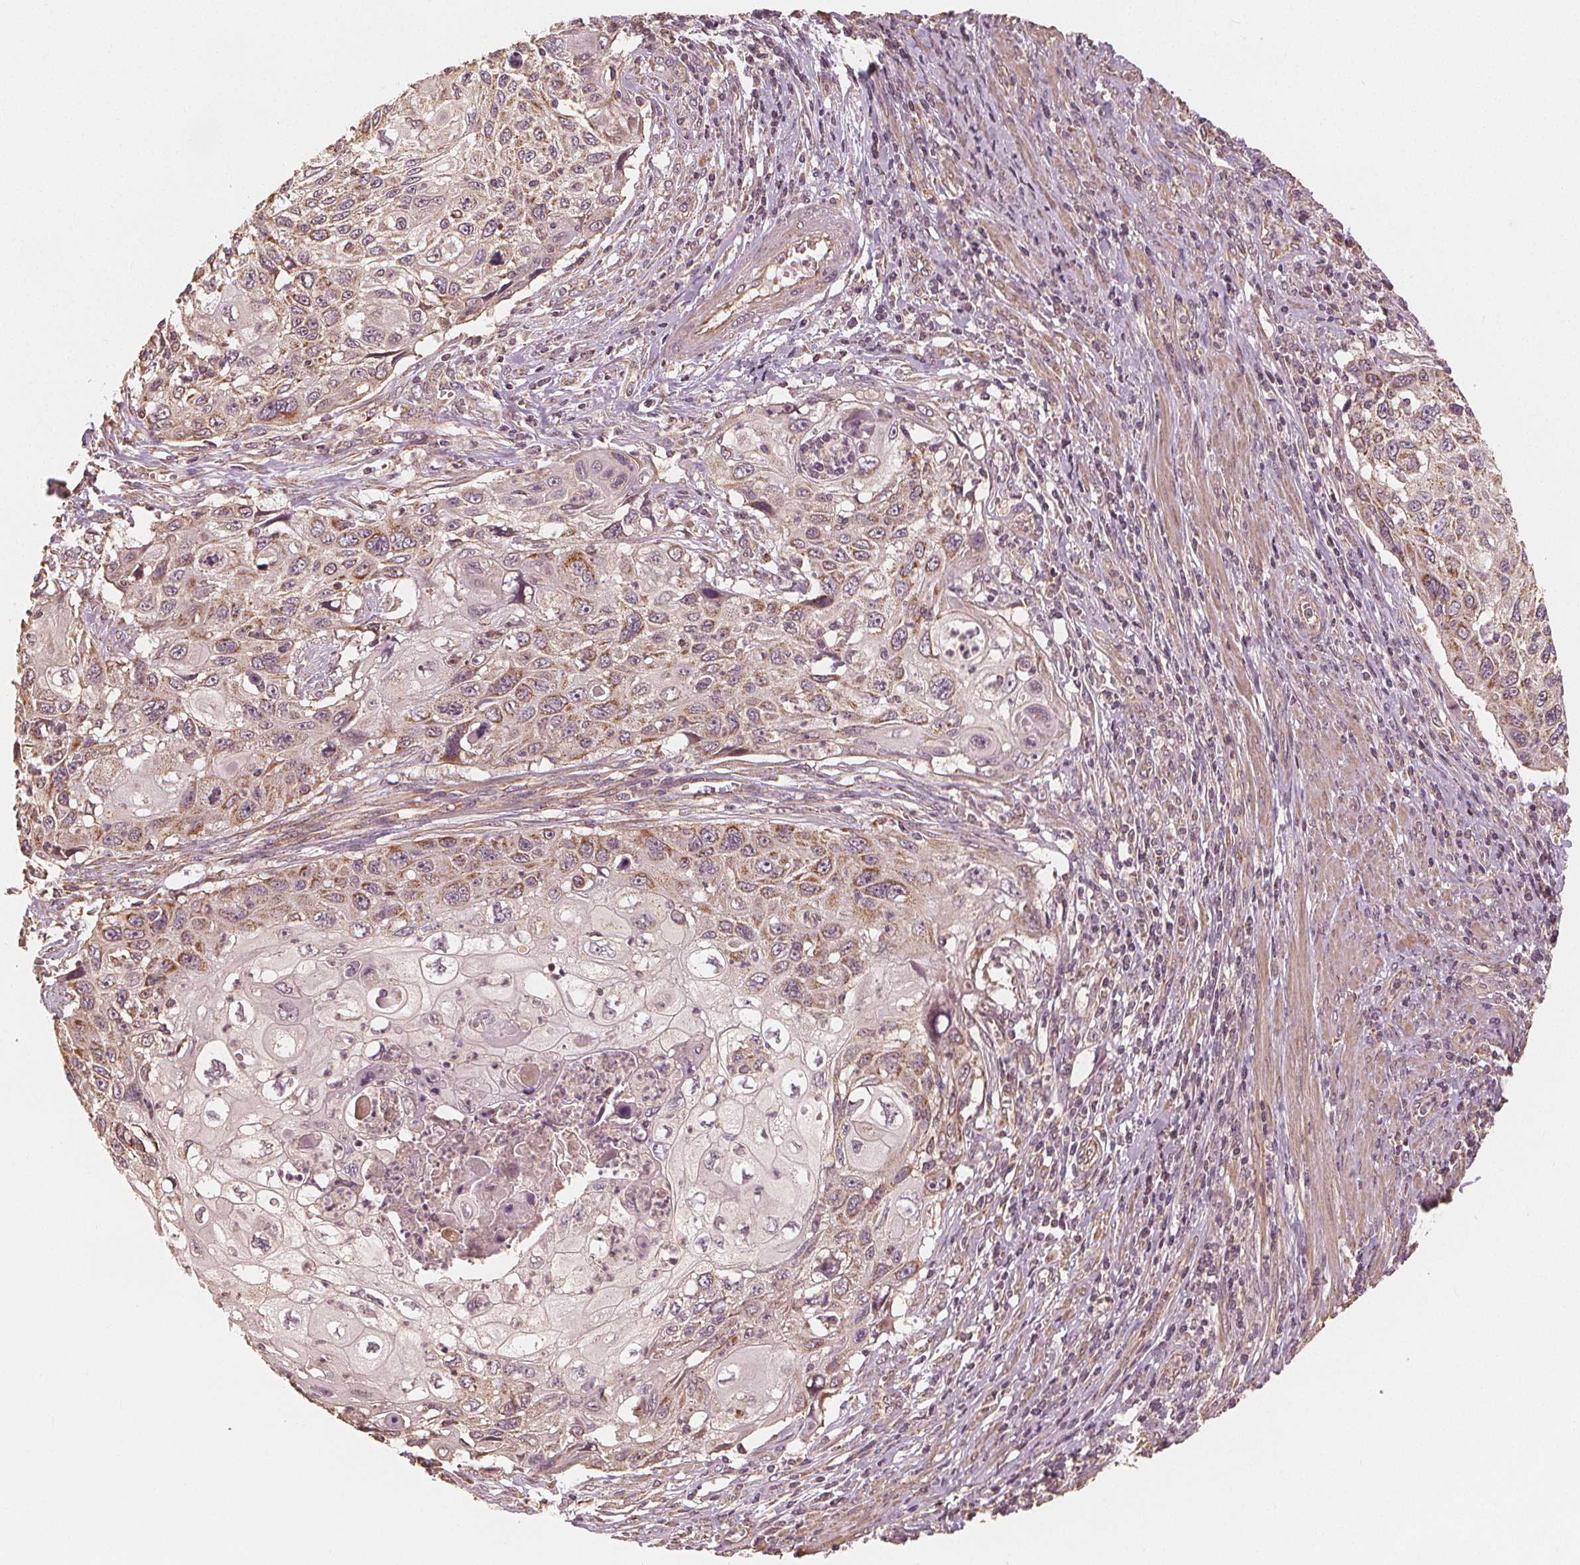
{"staining": {"intensity": "weak", "quantity": "25%-75%", "location": "cytoplasmic/membranous"}, "tissue": "cervical cancer", "cell_type": "Tumor cells", "image_type": "cancer", "snomed": [{"axis": "morphology", "description": "Squamous cell carcinoma, NOS"}, {"axis": "topography", "description": "Cervix"}], "caption": "DAB immunohistochemical staining of human cervical cancer reveals weak cytoplasmic/membranous protein staining in about 25%-75% of tumor cells. The staining was performed using DAB (3,3'-diaminobenzidine), with brown indicating positive protein expression. Nuclei are stained blue with hematoxylin.", "gene": "PEX26", "patient": {"sex": "female", "age": 70}}